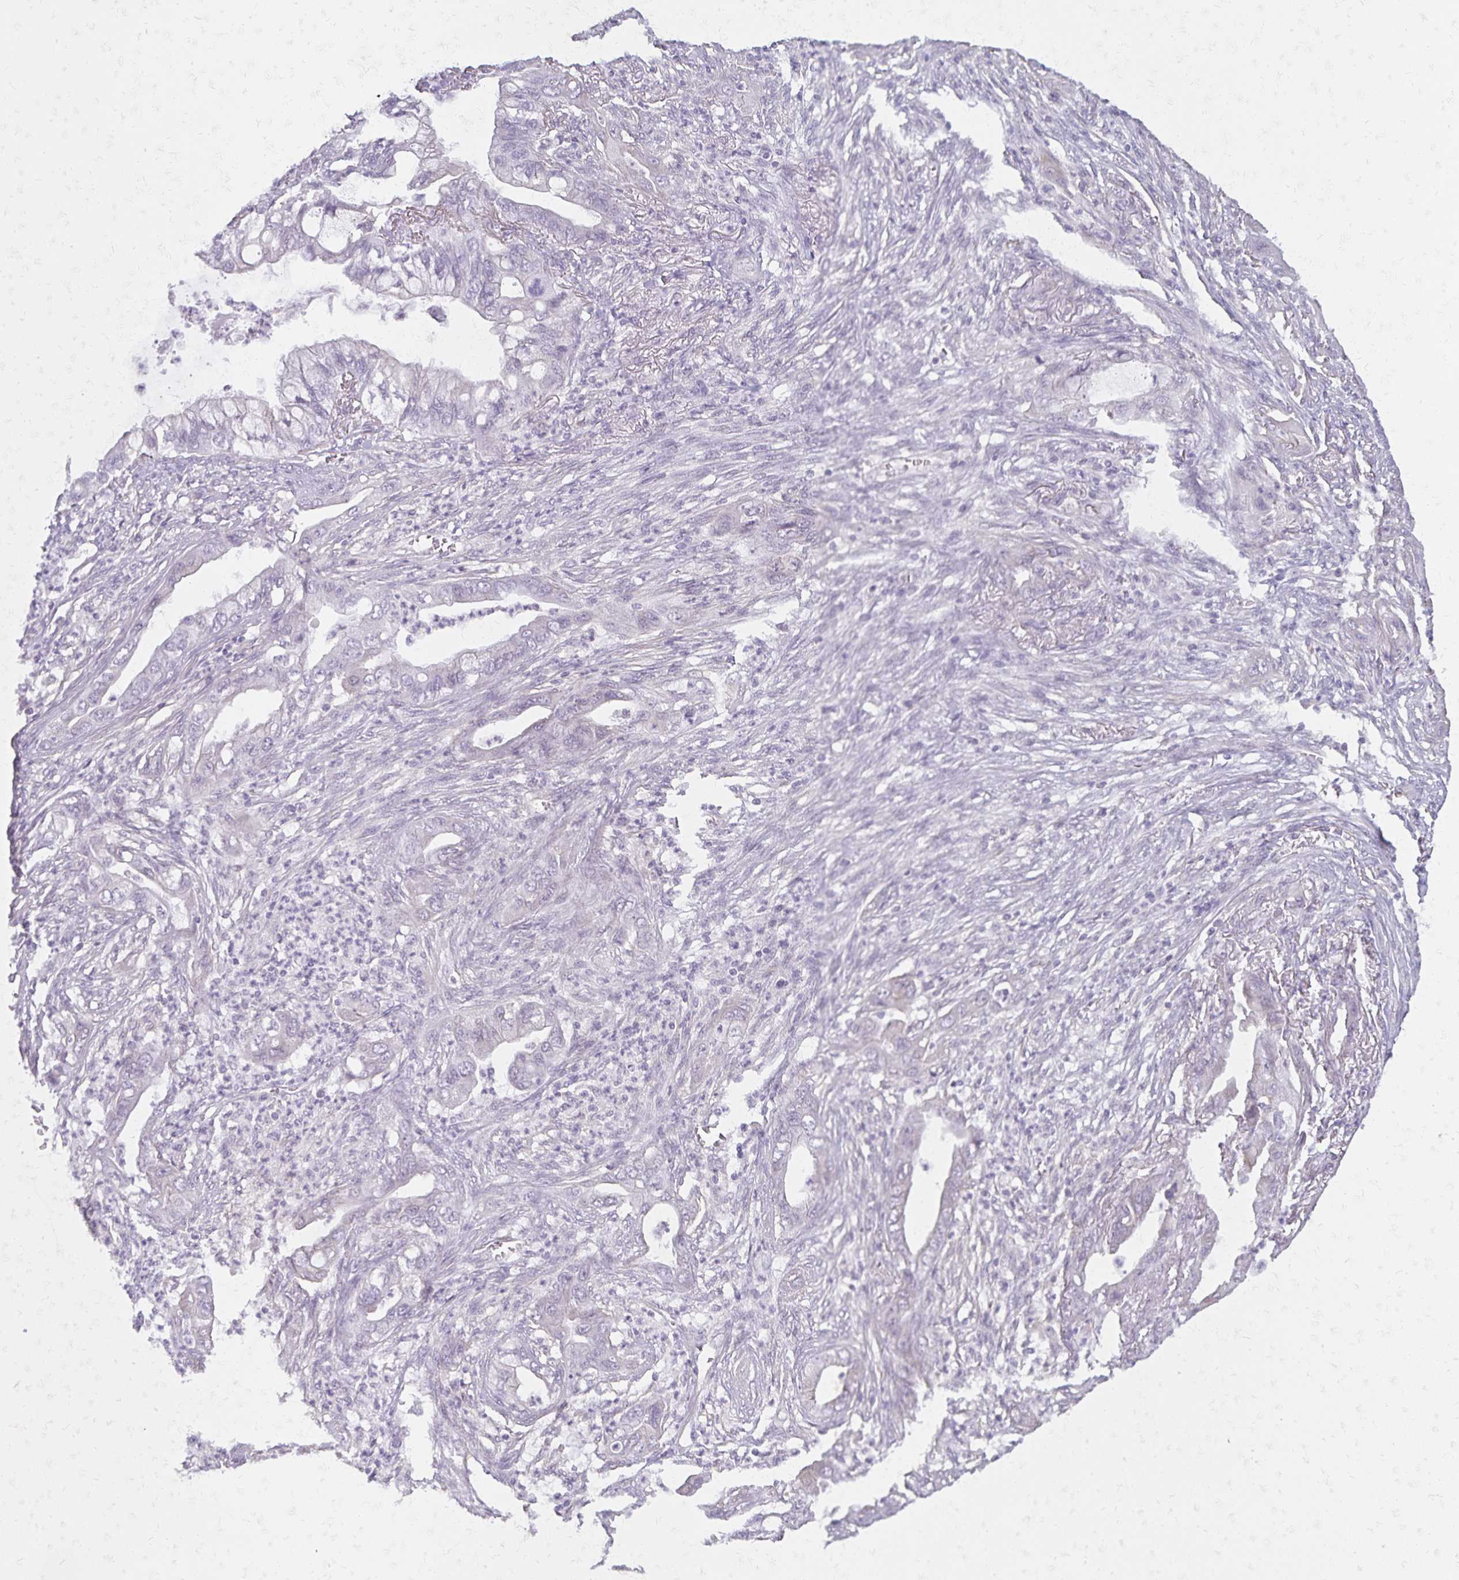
{"staining": {"intensity": "negative", "quantity": "none", "location": "none"}, "tissue": "lung cancer", "cell_type": "Tumor cells", "image_type": "cancer", "snomed": [{"axis": "morphology", "description": "Adenocarcinoma, NOS"}, {"axis": "topography", "description": "Lung"}], "caption": "Photomicrograph shows no protein staining in tumor cells of lung adenocarcinoma tissue. Nuclei are stained in blue.", "gene": "KISS1", "patient": {"sex": "male", "age": 65}}